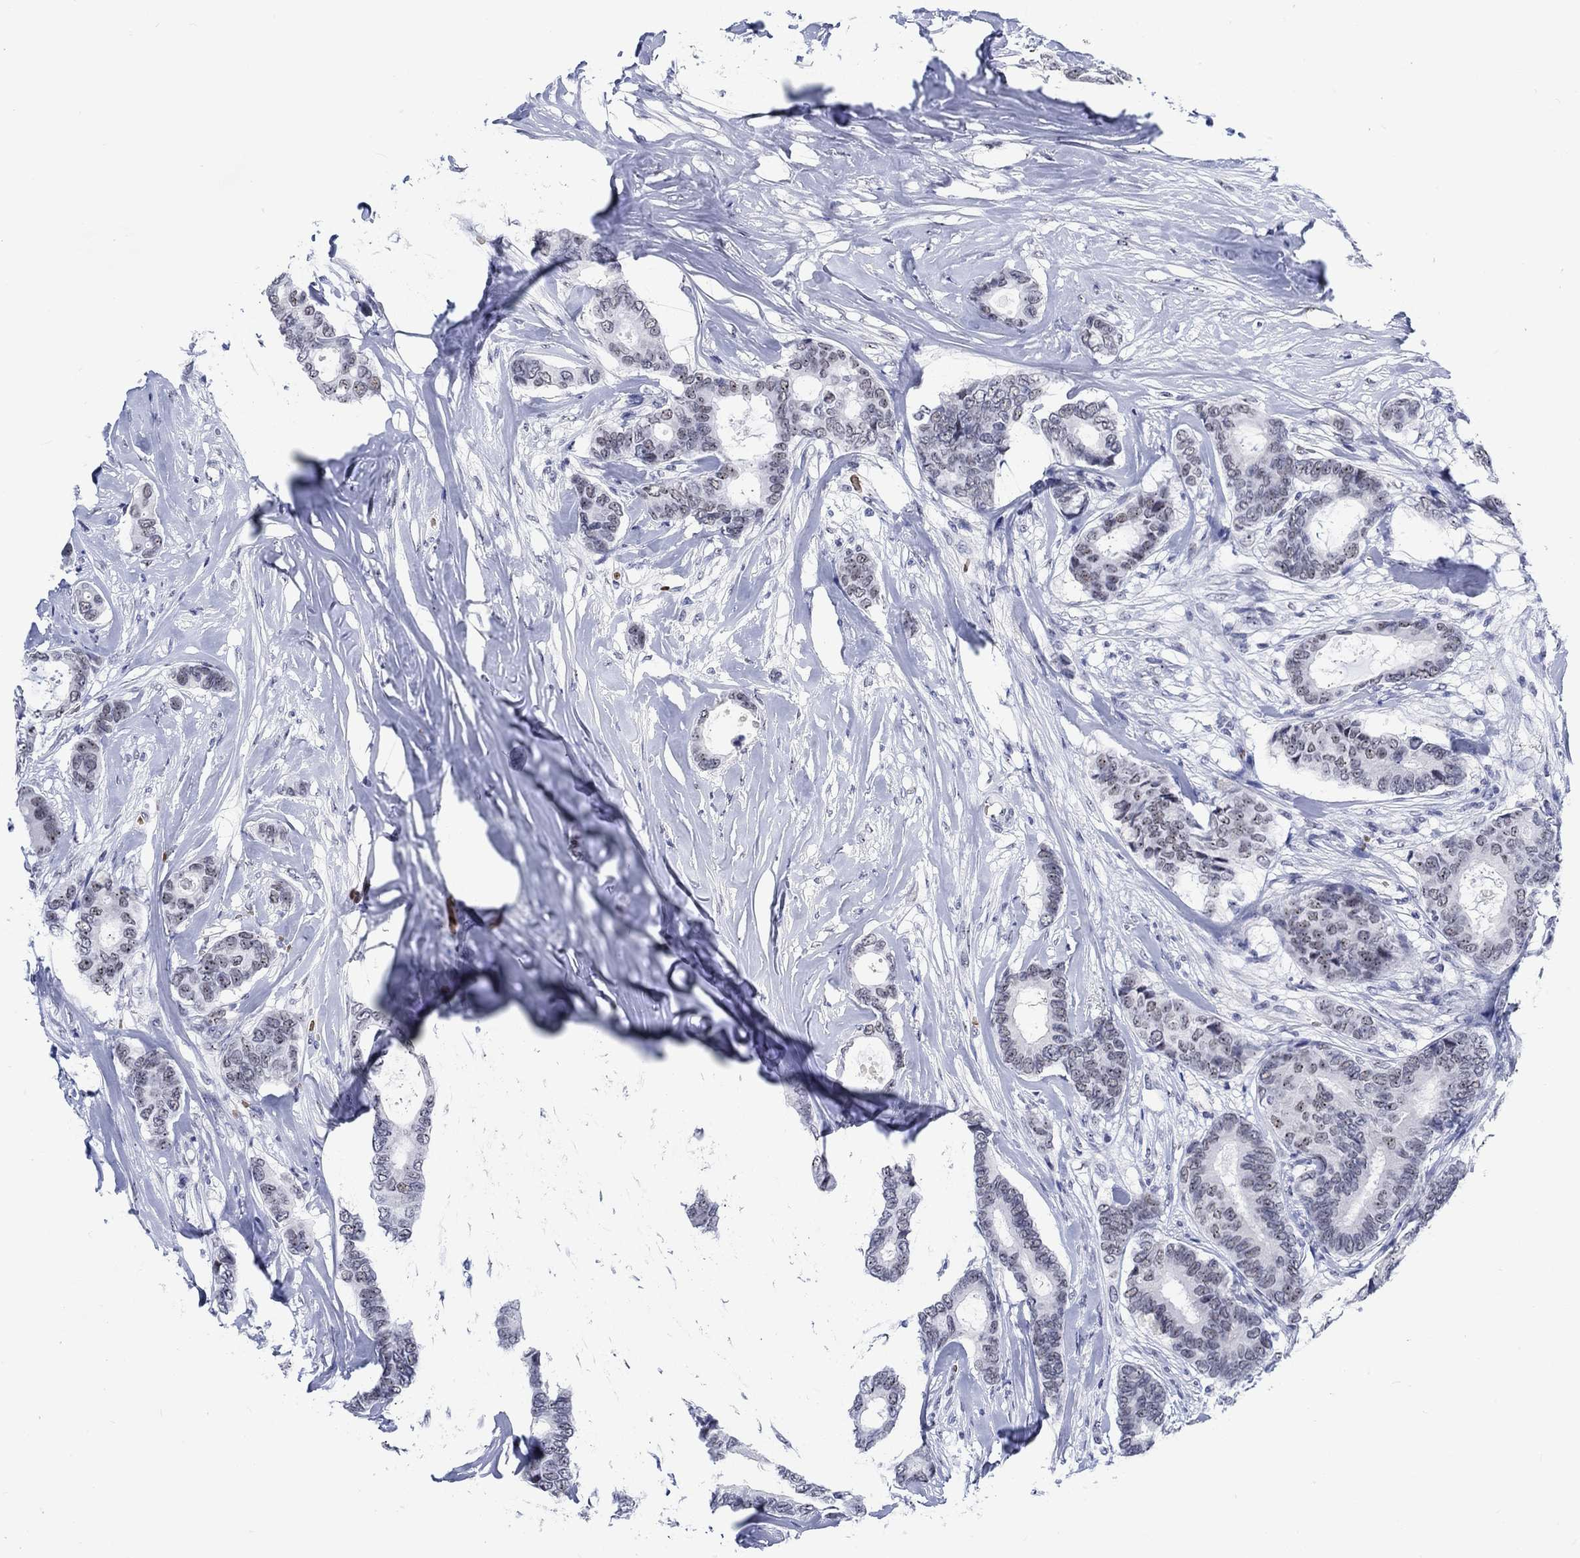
{"staining": {"intensity": "moderate", "quantity": "25%-75%", "location": "nuclear"}, "tissue": "breast cancer", "cell_type": "Tumor cells", "image_type": "cancer", "snomed": [{"axis": "morphology", "description": "Duct carcinoma"}, {"axis": "topography", "description": "Breast"}], "caption": "Protein staining demonstrates moderate nuclear expression in approximately 25%-75% of tumor cells in breast cancer (intraductal carcinoma). (IHC, brightfield microscopy, high magnification).", "gene": "ZNF446", "patient": {"sex": "female", "age": 75}}